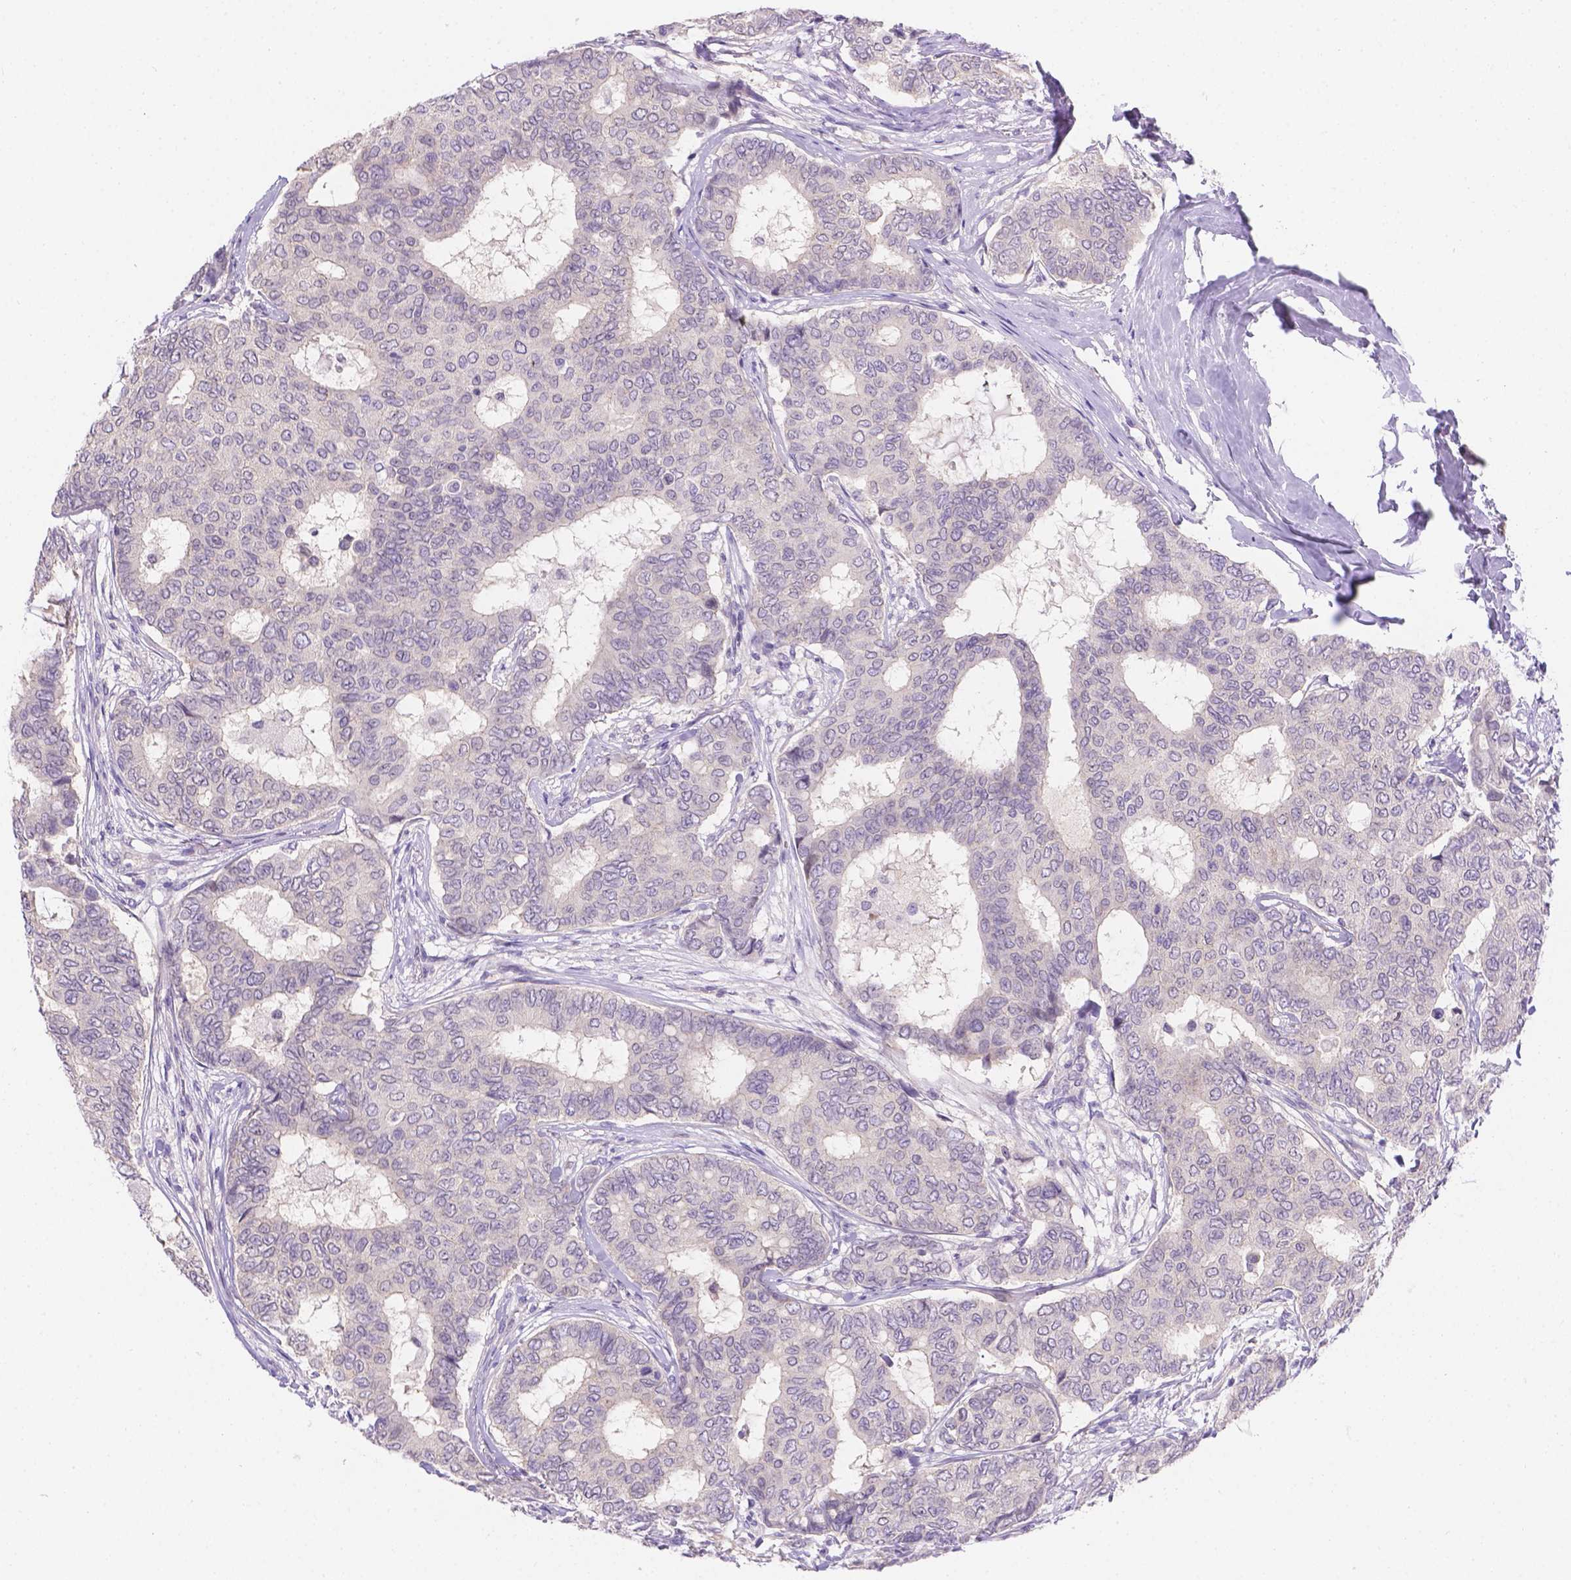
{"staining": {"intensity": "negative", "quantity": "none", "location": "none"}, "tissue": "breast cancer", "cell_type": "Tumor cells", "image_type": "cancer", "snomed": [{"axis": "morphology", "description": "Duct carcinoma"}, {"axis": "topography", "description": "Breast"}], "caption": "High power microscopy photomicrograph of an IHC histopathology image of breast cancer, revealing no significant expression in tumor cells.", "gene": "CD96", "patient": {"sex": "female", "age": 75}}